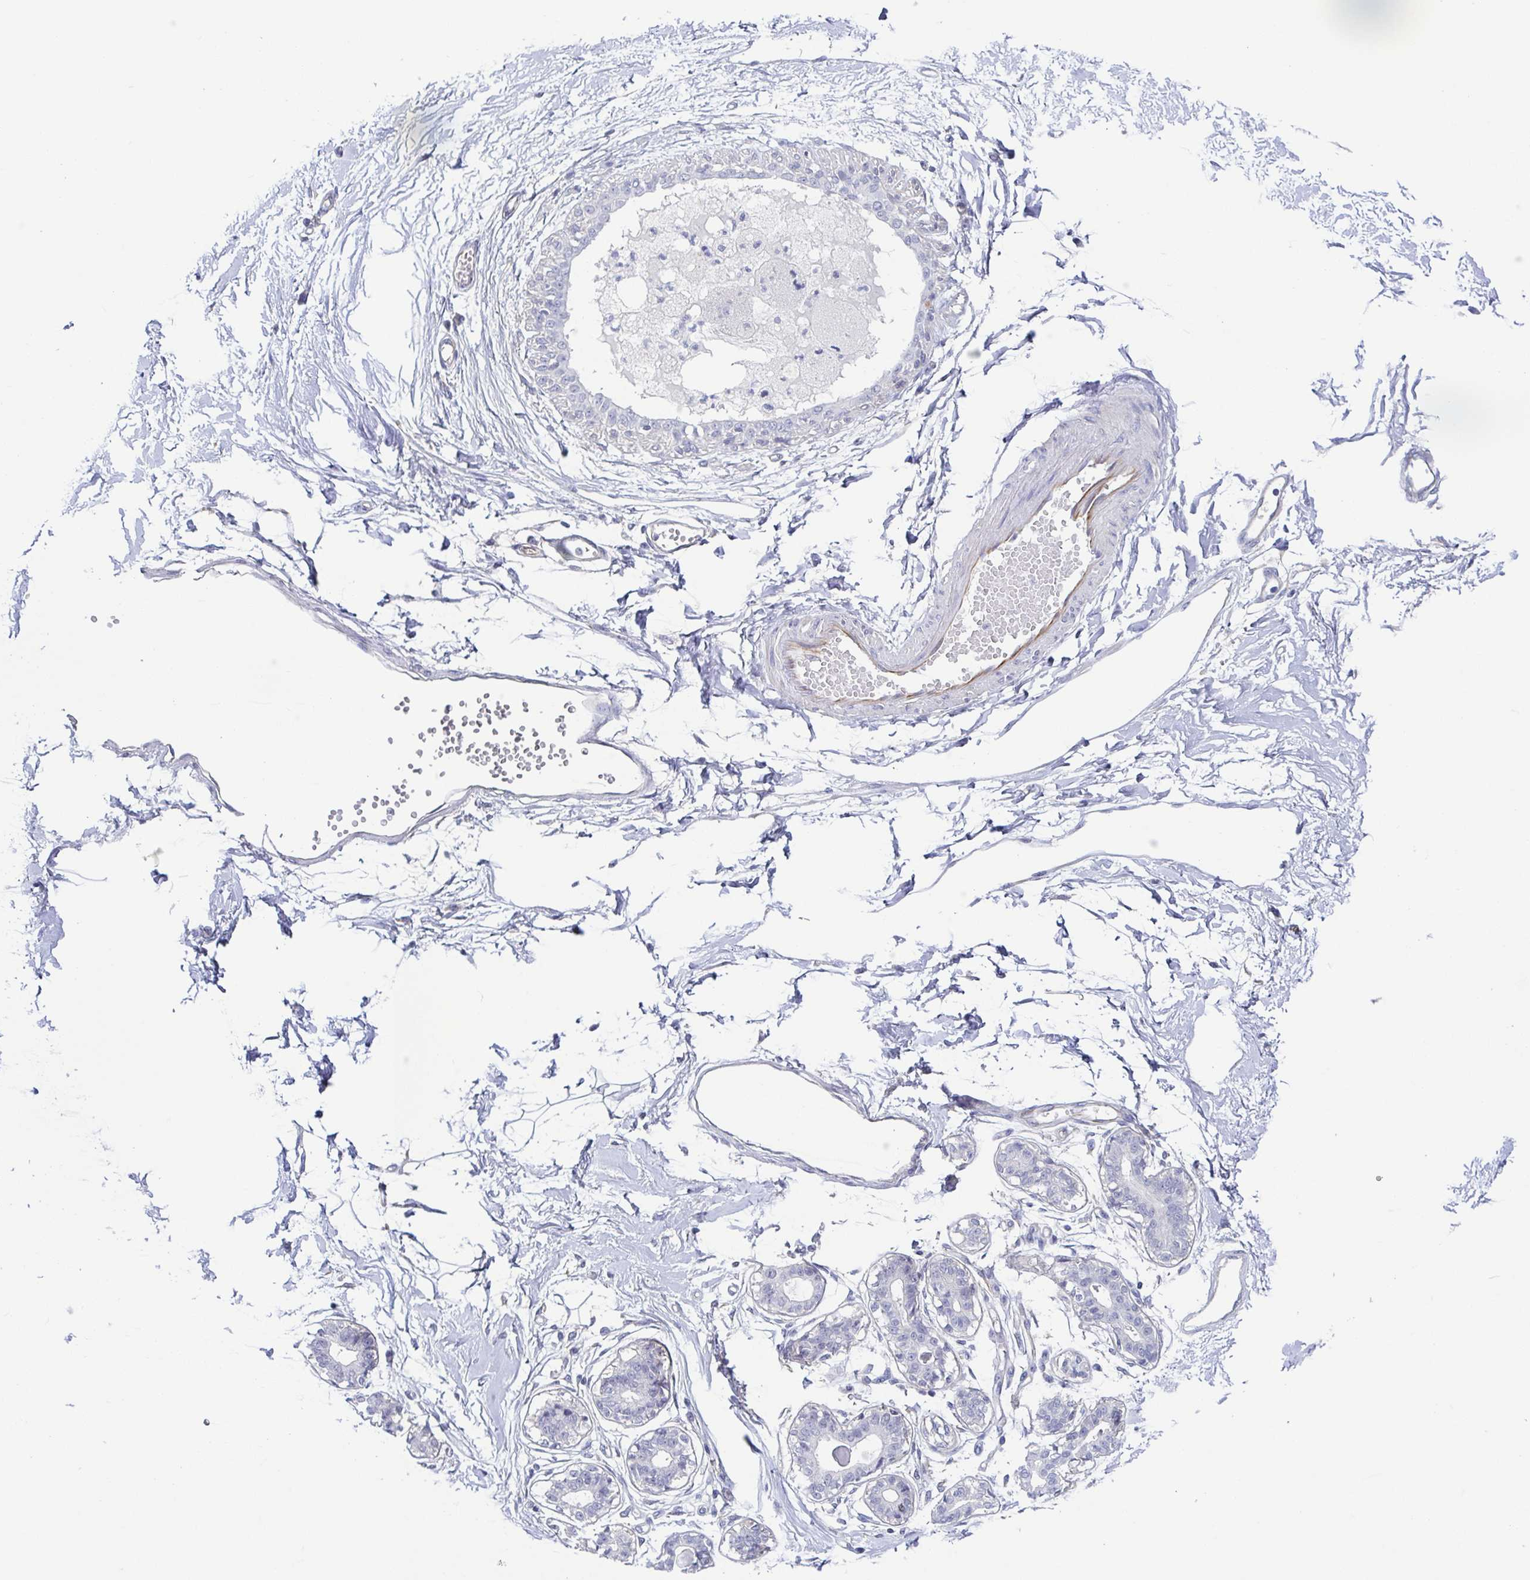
{"staining": {"intensity": "negative", "quantity": "none", "location": "none"}, "tissue": "breast", "cell_type": "Adipocytes", "image_type": "normal", "snomed": [{"axis": "morphology", "description": "Normal tissue, NOS"}, {"axis": "topography", "description": "Breast"}], "caption": "Histopathology image shows no significant protein expression in adipocytes of normal breast.", "gene": "COL17A1", "patient": {"sex": "female", "age": 45}}